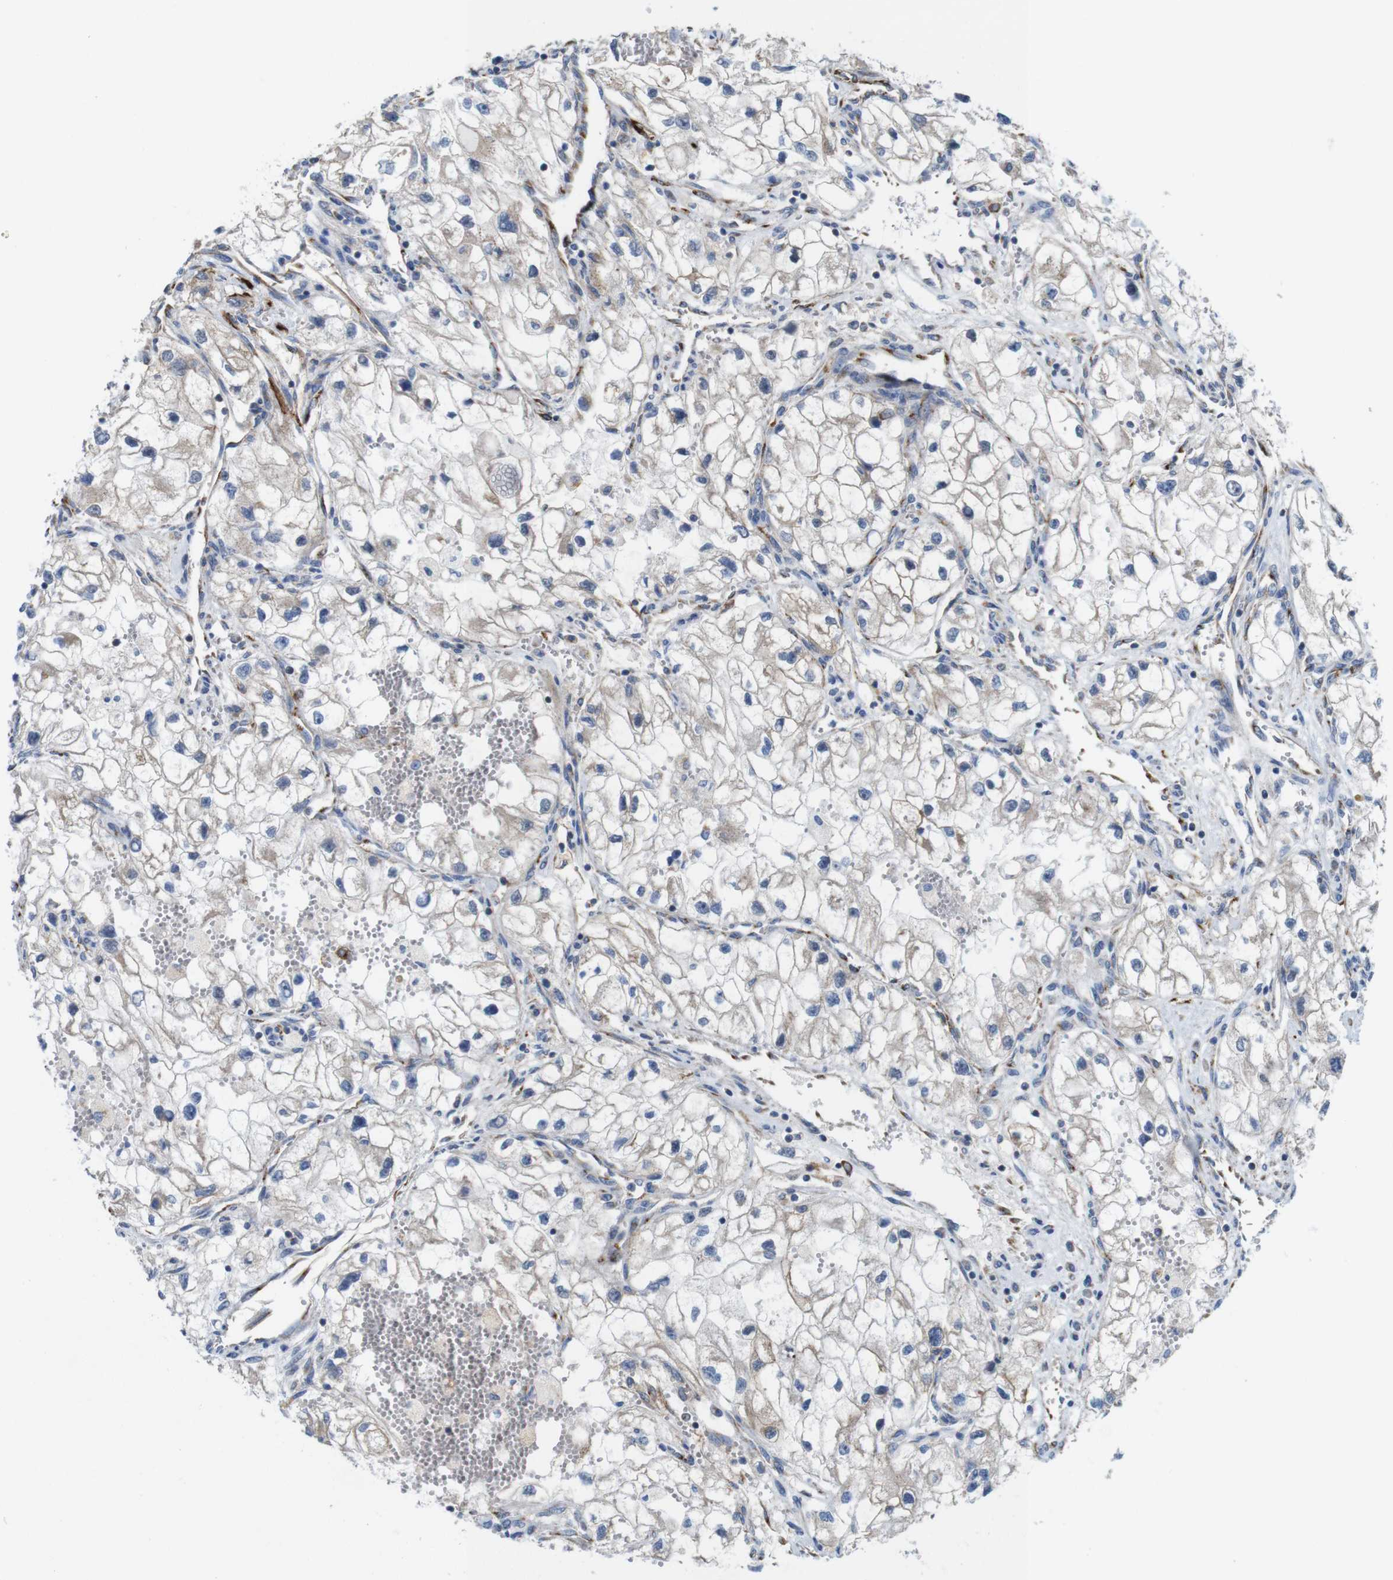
{"staining": {"intensity": "negative", "quantity": "none", "location": "none"}, "tissue": "renal cancer", "cell_type": "Tumor cells", "image_type": "cancer", "snomed": [{"axis": "morphology", "description": "Adenocarcinoma, NOS"}, {"axis": "topography", "description": "Kidney"}], "caption": "Tumor cells show no significant positivity in renal cancer (adenocarcinoma).", "gene": "EFCAB14", "patient": {"sex": "female", "age": 70}}